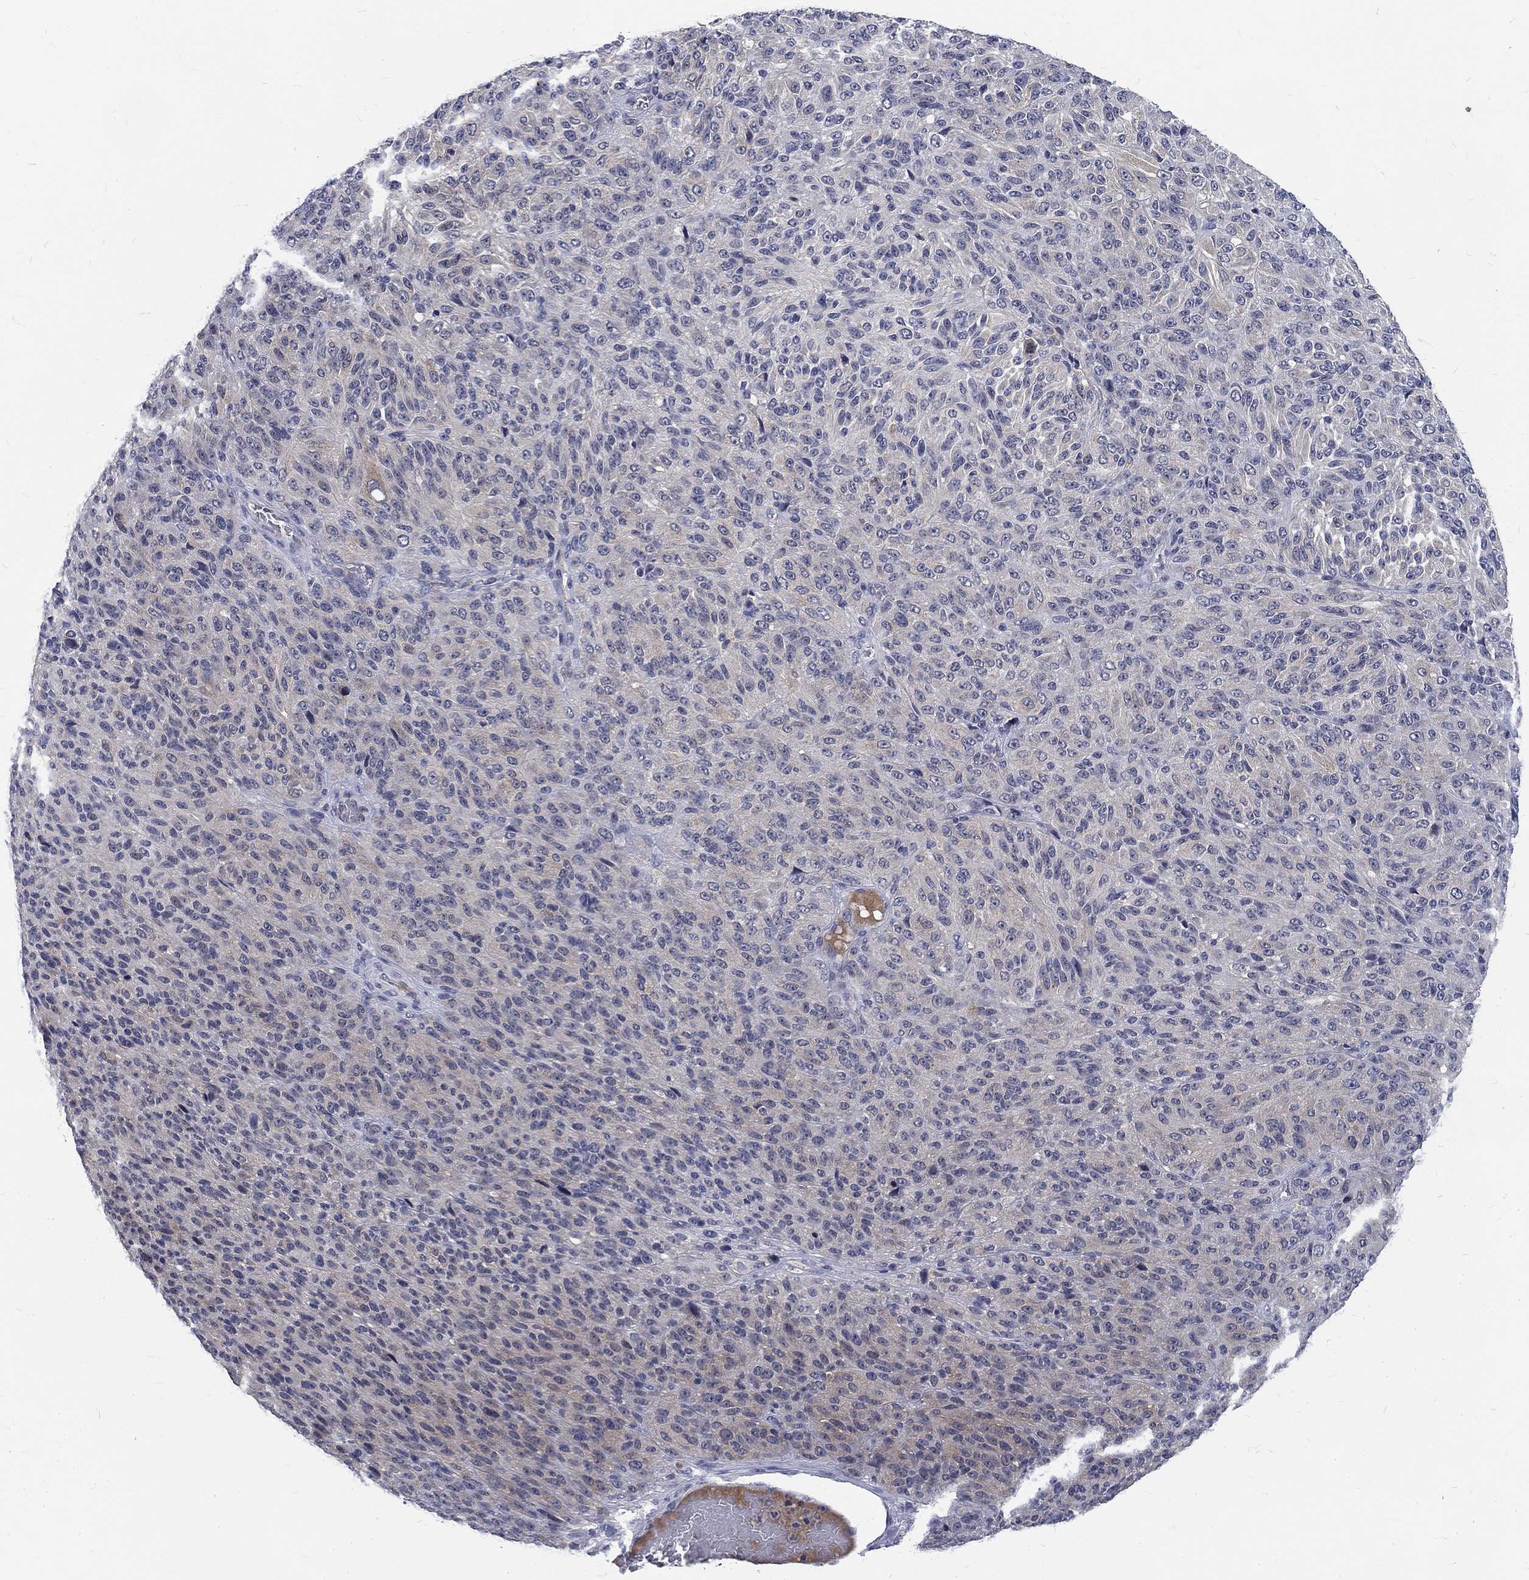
{"staining": {"intensity": "weak", "quantity": "25%-75%", "location": "cytoplasmic/membranous"}, "tissue": "melanoma", "cell_type": "Tumor cells", "image_type": "cancer", "snomed": [{"axis": "morphology", "description": "Malignant melanoma, Metastatic site"}, {"axis": "topography", "description": "Brain"}], "caption": "Protein positivity by immunohistochemistry demonstrates weak cytoplasmic/membranous staining in approximately 25%-75% of tumor cells in malignant melanoma (metastatic site).", "gene": "PHKA1", "patient": {"sex": "female", "age": 56}}